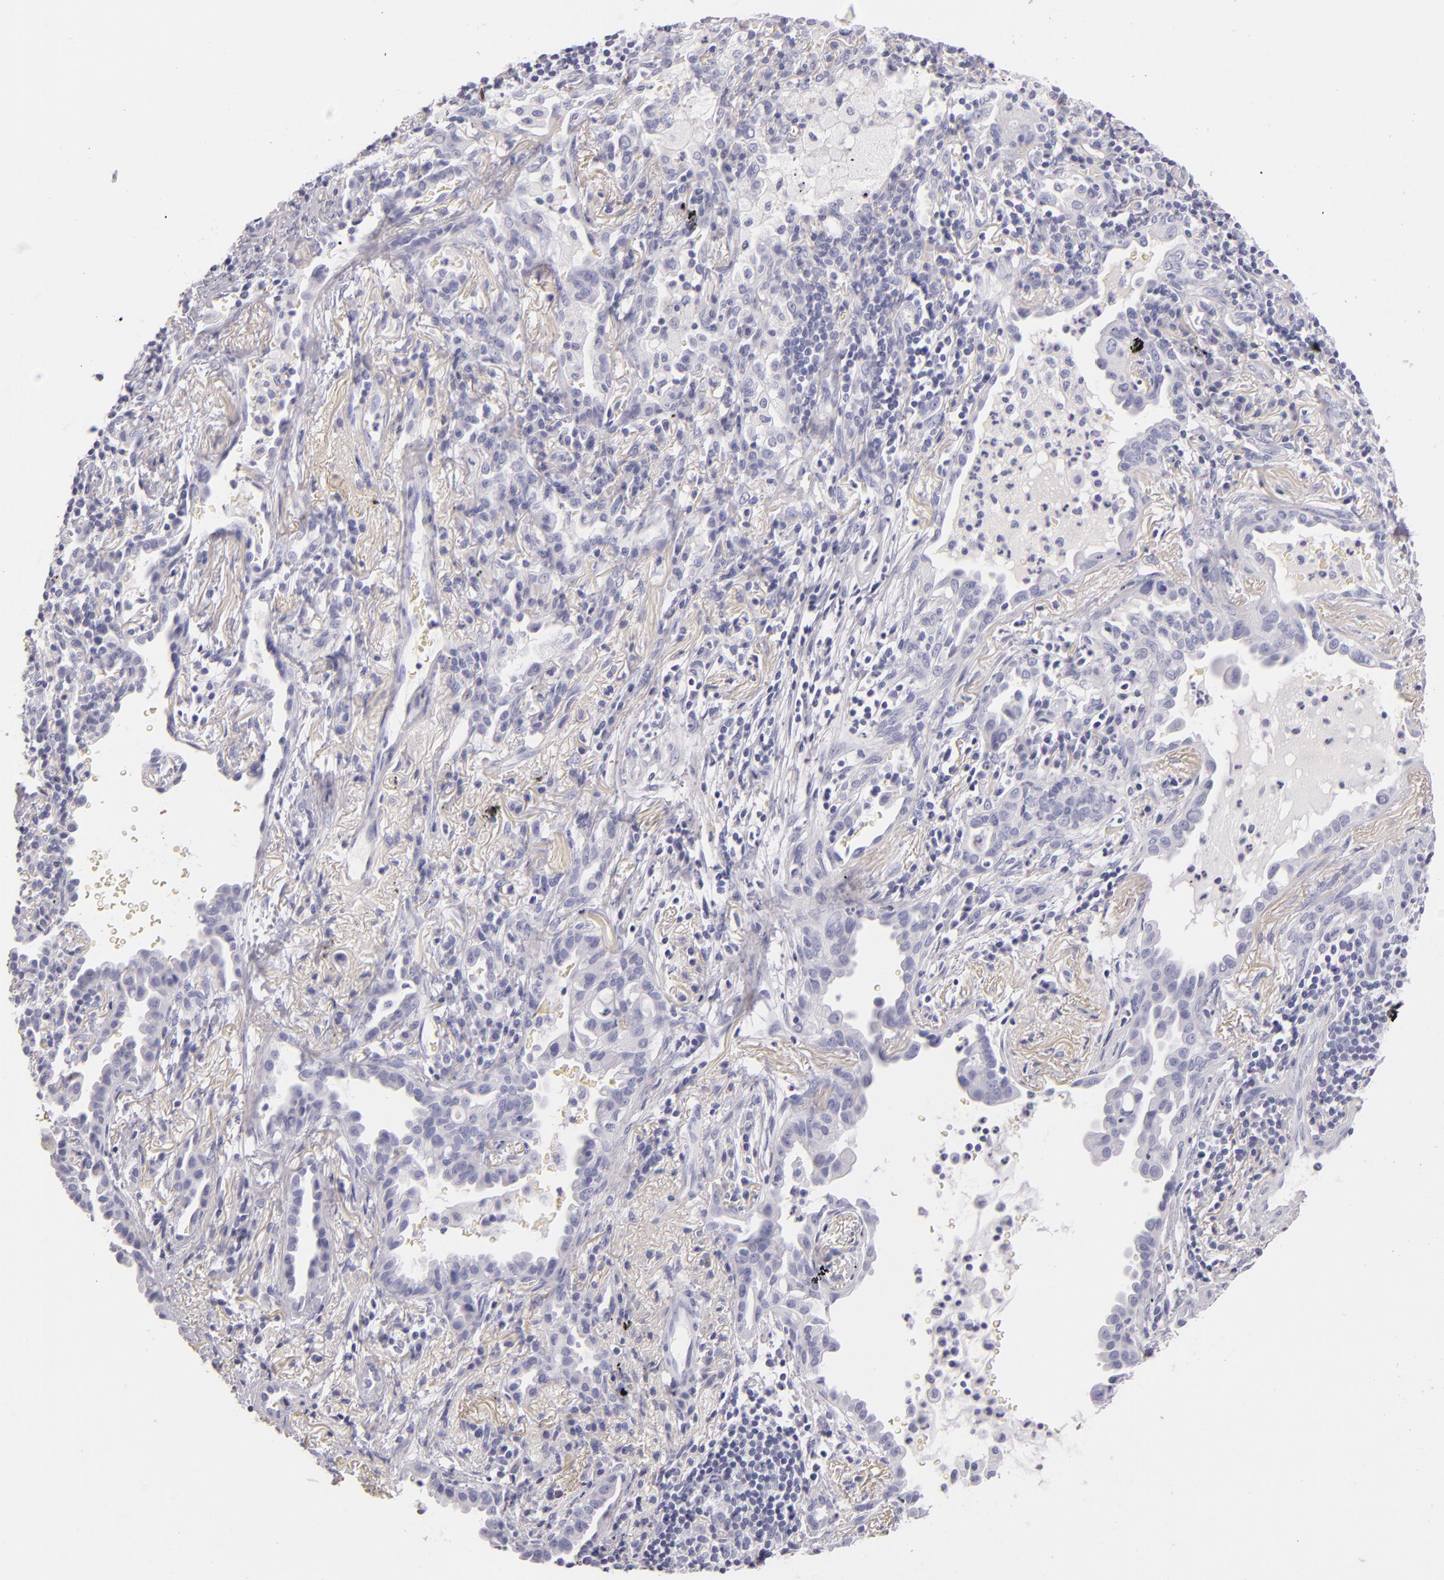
{"staining": {"intensity": "negative", "quantity": "none", "location": "none"}, "tissue": "lung cancer", "cell_type": "Tumor cells", "image_type": "cancer", "snomed": [{"axis": "morphology", "description": "Adenocarcinoma, NOS"}, {"axis": "topography", "description": "Lung"}], "caption": "There is no significant positivity in tumor cells of lung cancer.", "gene": "FABP1", "patient": {"sex": "female", "age": 50}}